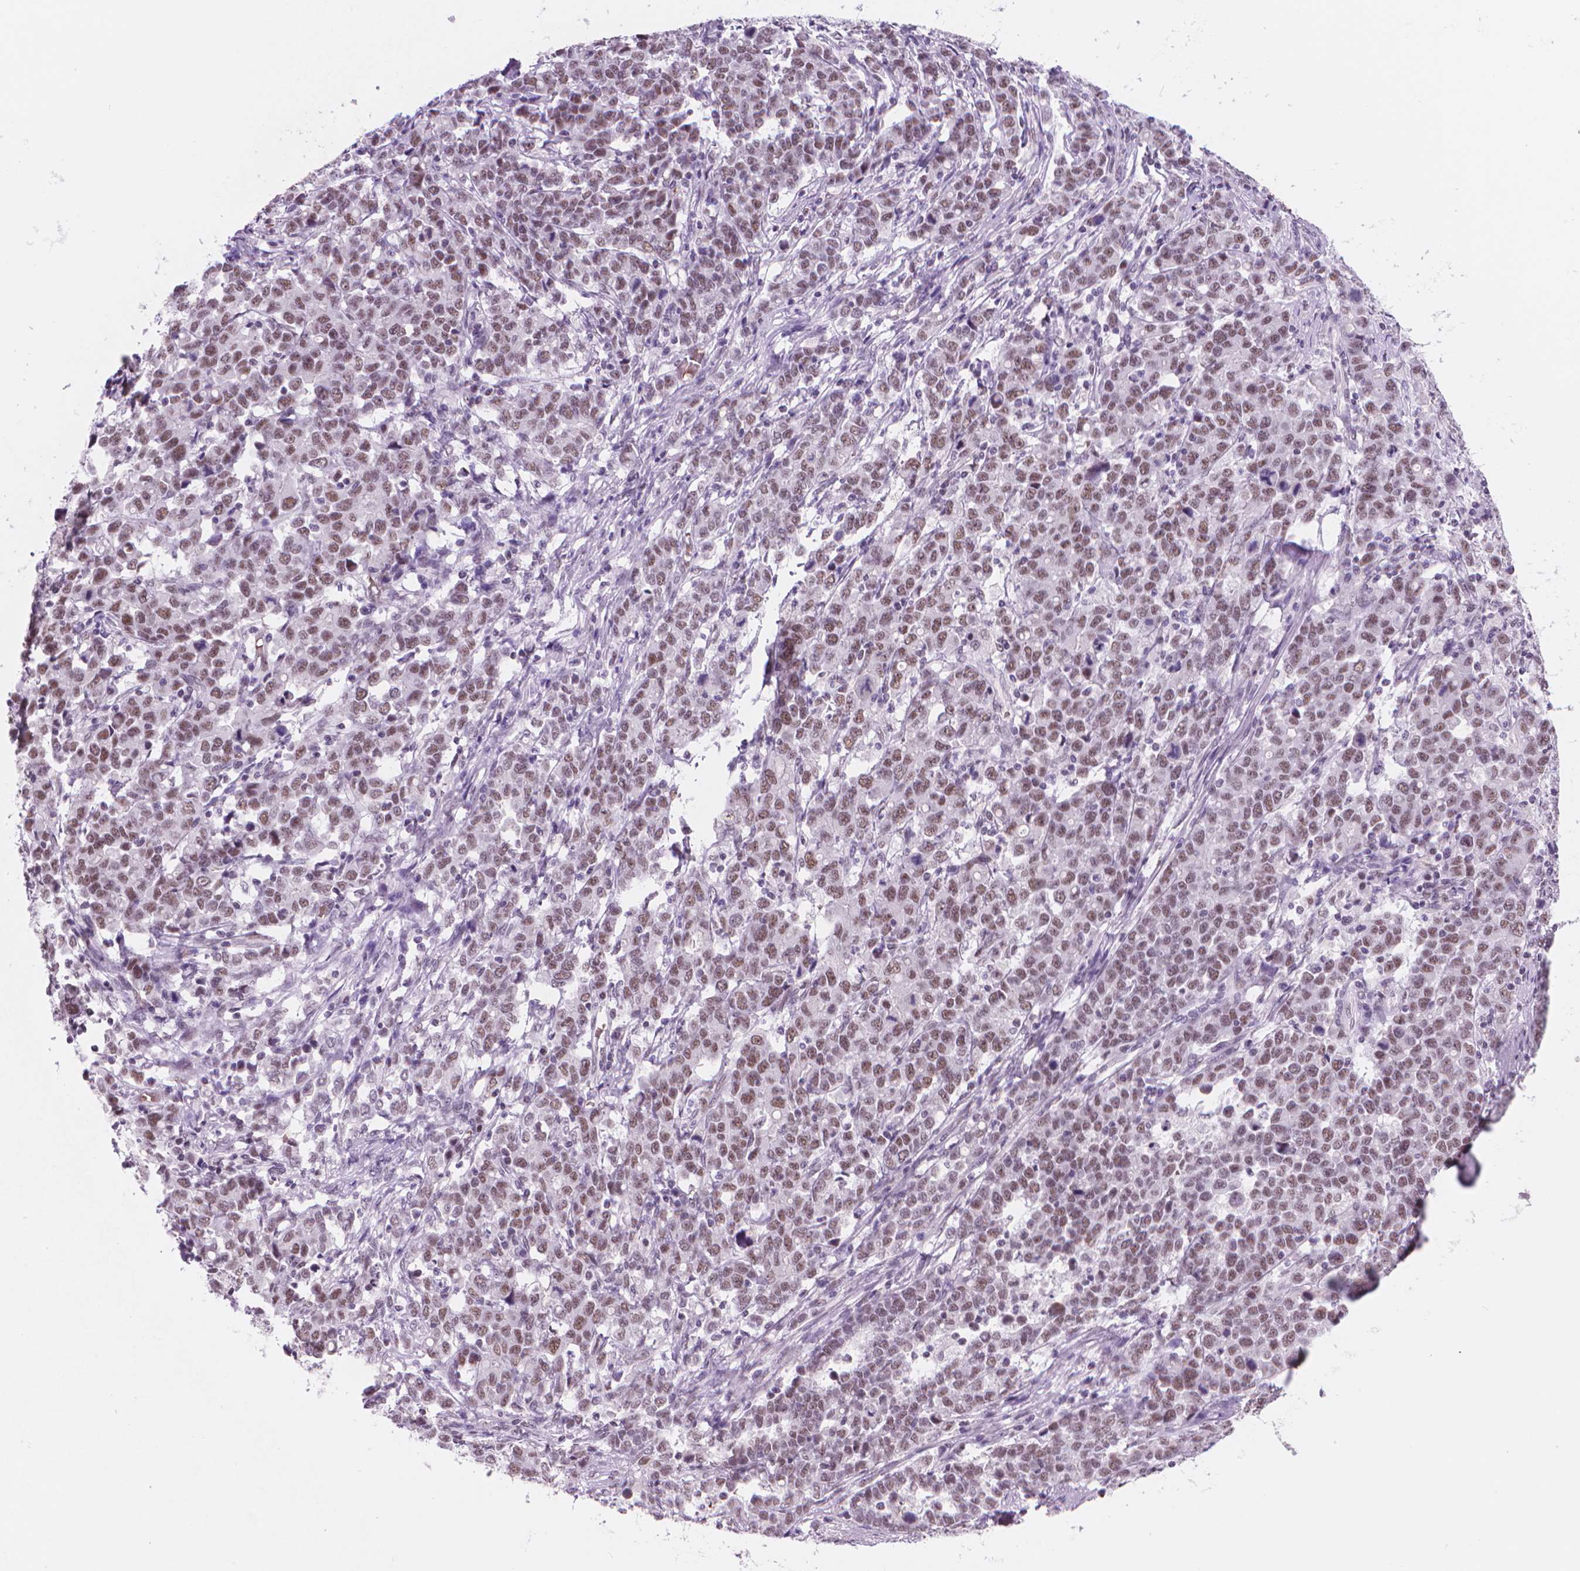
{"staining": {"intensity": "moderate", "quantity": ">75%", "location": "nuclear"}, "tissue": "stomach cancer", "cell_type": "Tumor cells", "image_type": "cancer", "snomed": [{"axis": "morphology", "description": "Adenocarcinoma, NOS"}, {"axis": "topography", "description": "Stomach, upper"}], "caption": "Moderate nuclear positivity for a protein is appreciated in approximately >75% of tumor cells of stomach cancer using immunohistochemistry.", "gene": "POLR3D", "patient": {"sex": "male", "age": 69}}